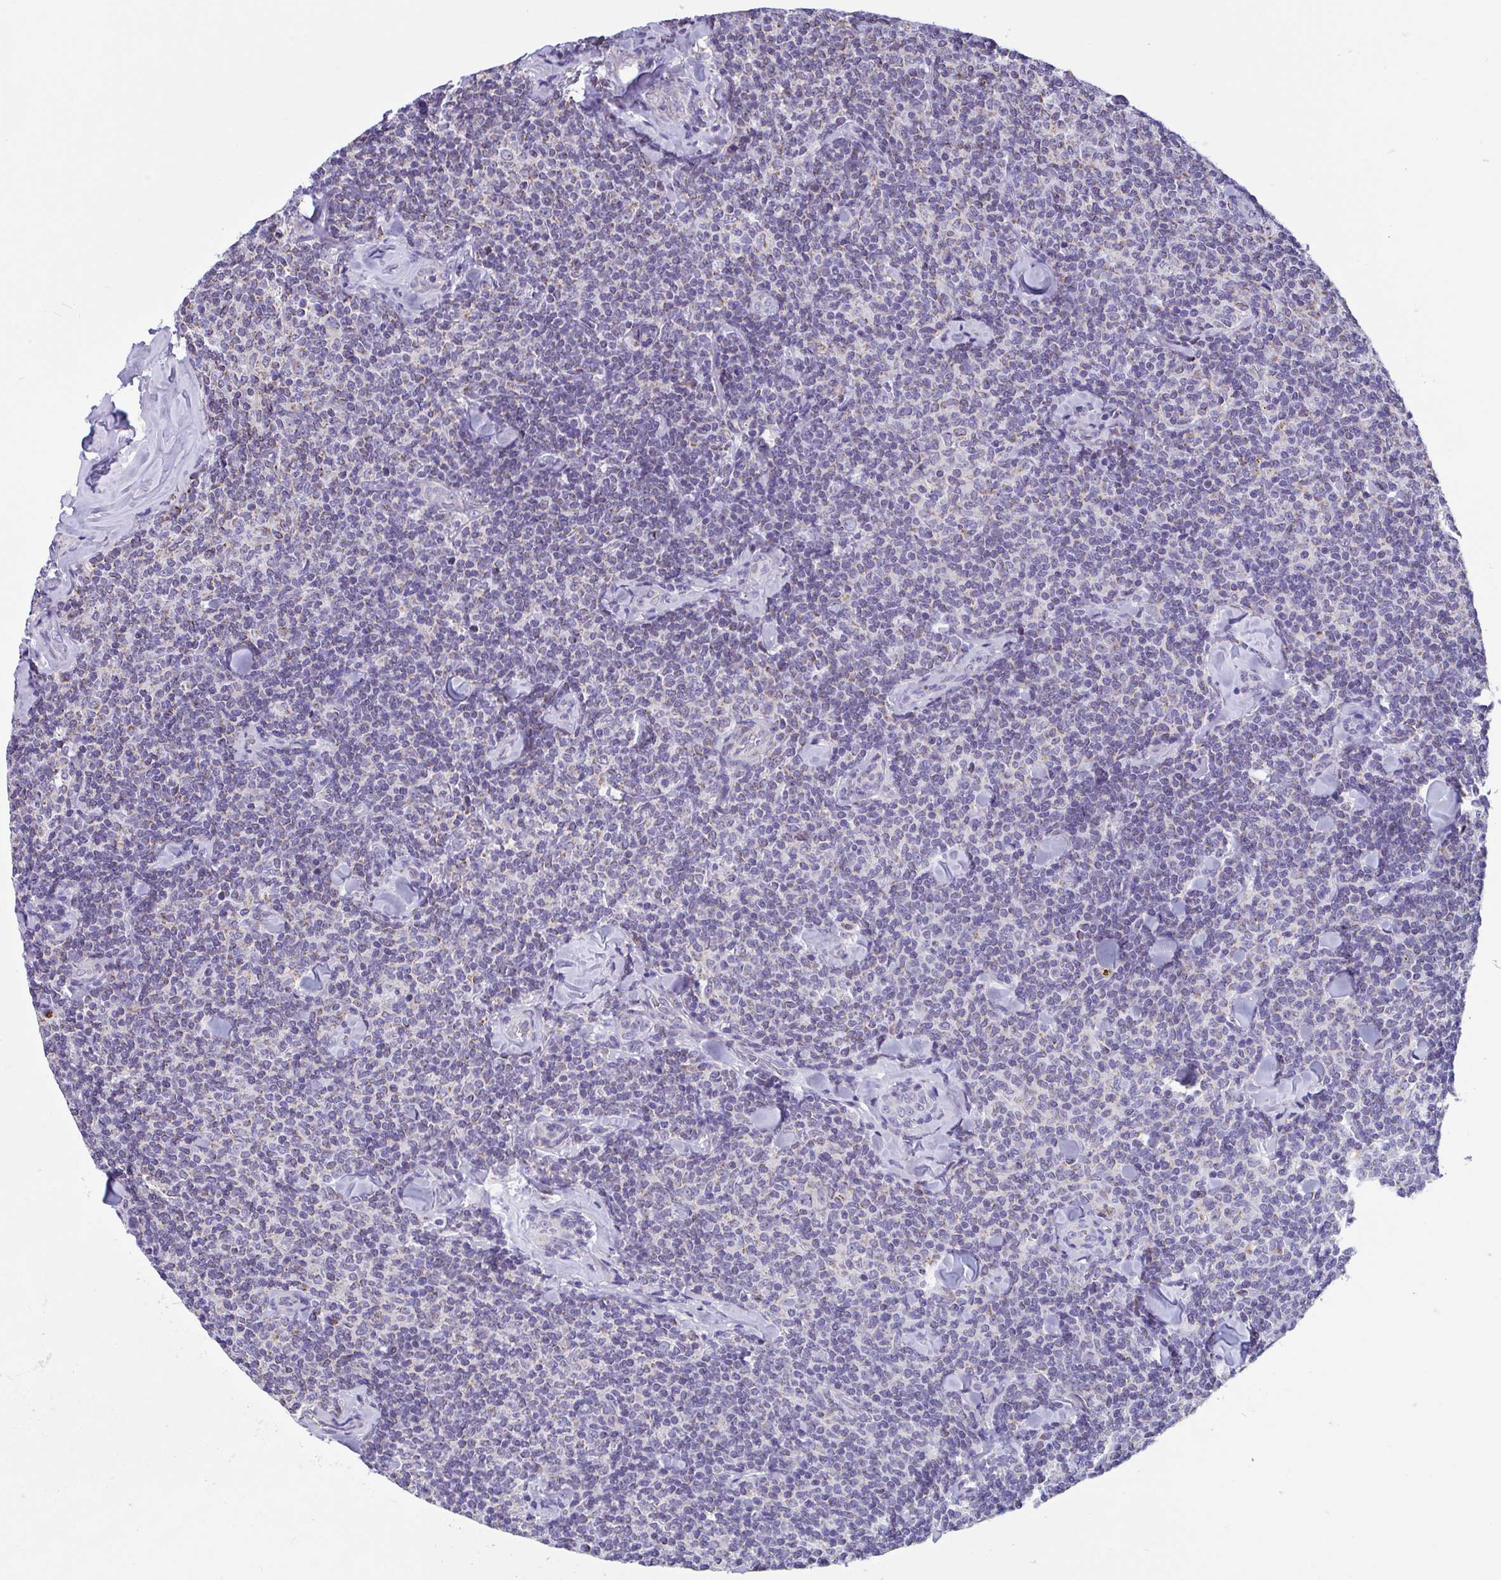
{"staining": {"intensity": "weak", "quantity": "25%-75%", "location": "cytoplasmic/membranous"}, "tissue": "lymphoma", "cell_type": "Tumor cells", "image_type": "cancer", "snomed": [{"axis": "morphology", "description": "Malignant lymphoma, non-Hodgkin's type, Low grade"}, {"axis": "topography", "description": "Lymph node"}], "caption": "DAB immunohistochemical staining of human malignant lymphoma, non-Hodgkin's type (low-grade) demonstrates weak cytoplasmic/membranous protein expression in approximately 25%-75% of tumor cells. (DAB (3,3'-diaminobenzidine) = brown stain, brightfield microscopy at high magnification).", "gene": "OR13A1", "patient": {"sex": "female", "age": 56}}